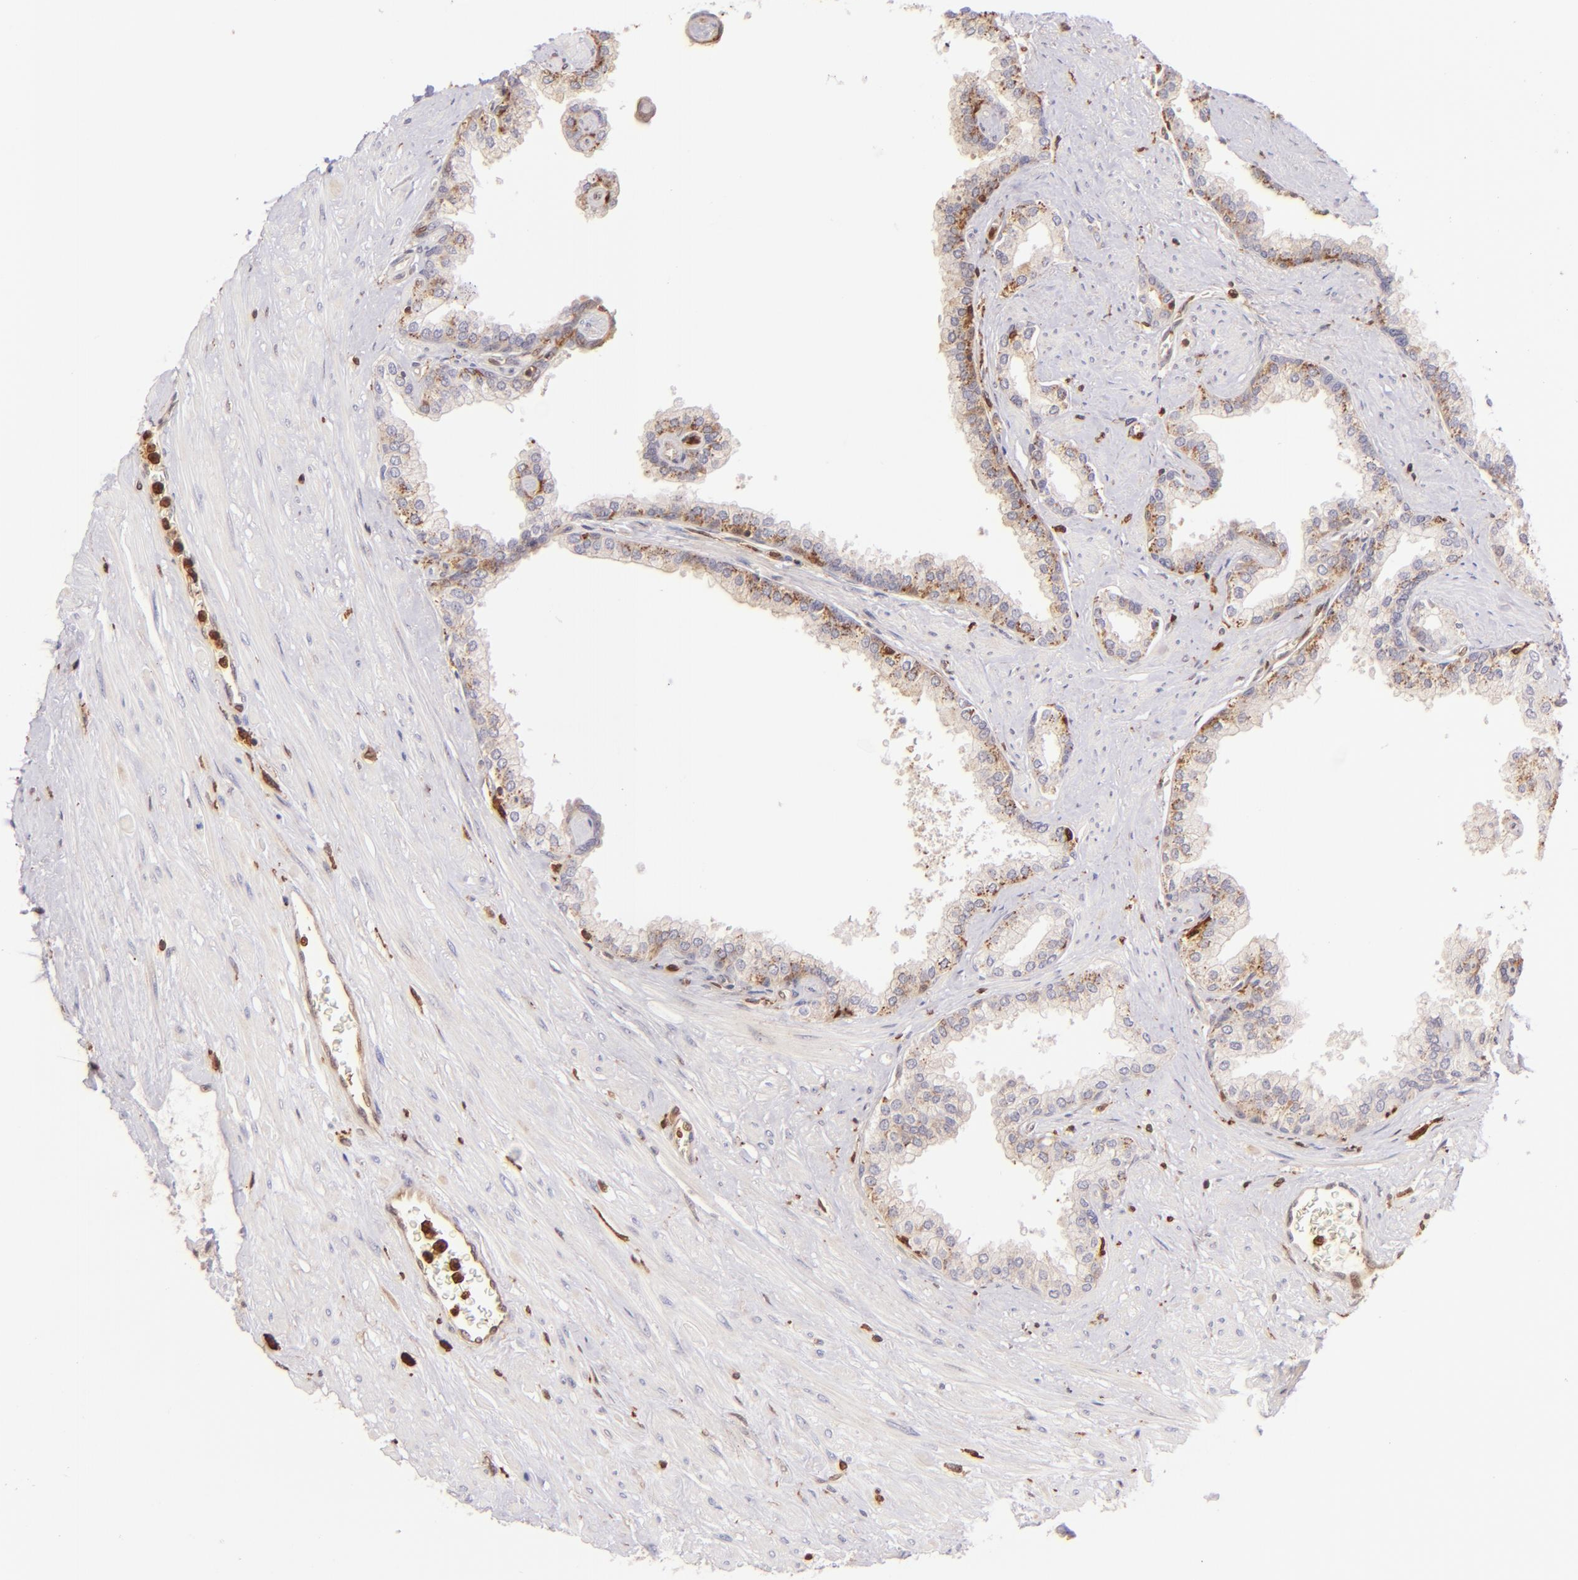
{"staining": {"intensity": "weak", "quantity": ">75%", "location": "cytoplasmic/membranous"}, "tissue": "prostate", "cell_type": "Glandular cells", "image_type": "normal", "snomed": [{"axis": "morphology", "description": "Normal tissue, NOS"}, {"axis": "topography", "description": "Prostate"}], "caption": "A brown stain highlights weak cytoplasmic/membranous staining of a protein in glandular cells of unremarkable prostate. (IHC, brightfield microscopy, high magnification).", "gene": "BTK", "patient": {"sex": "male", "age": 60}}